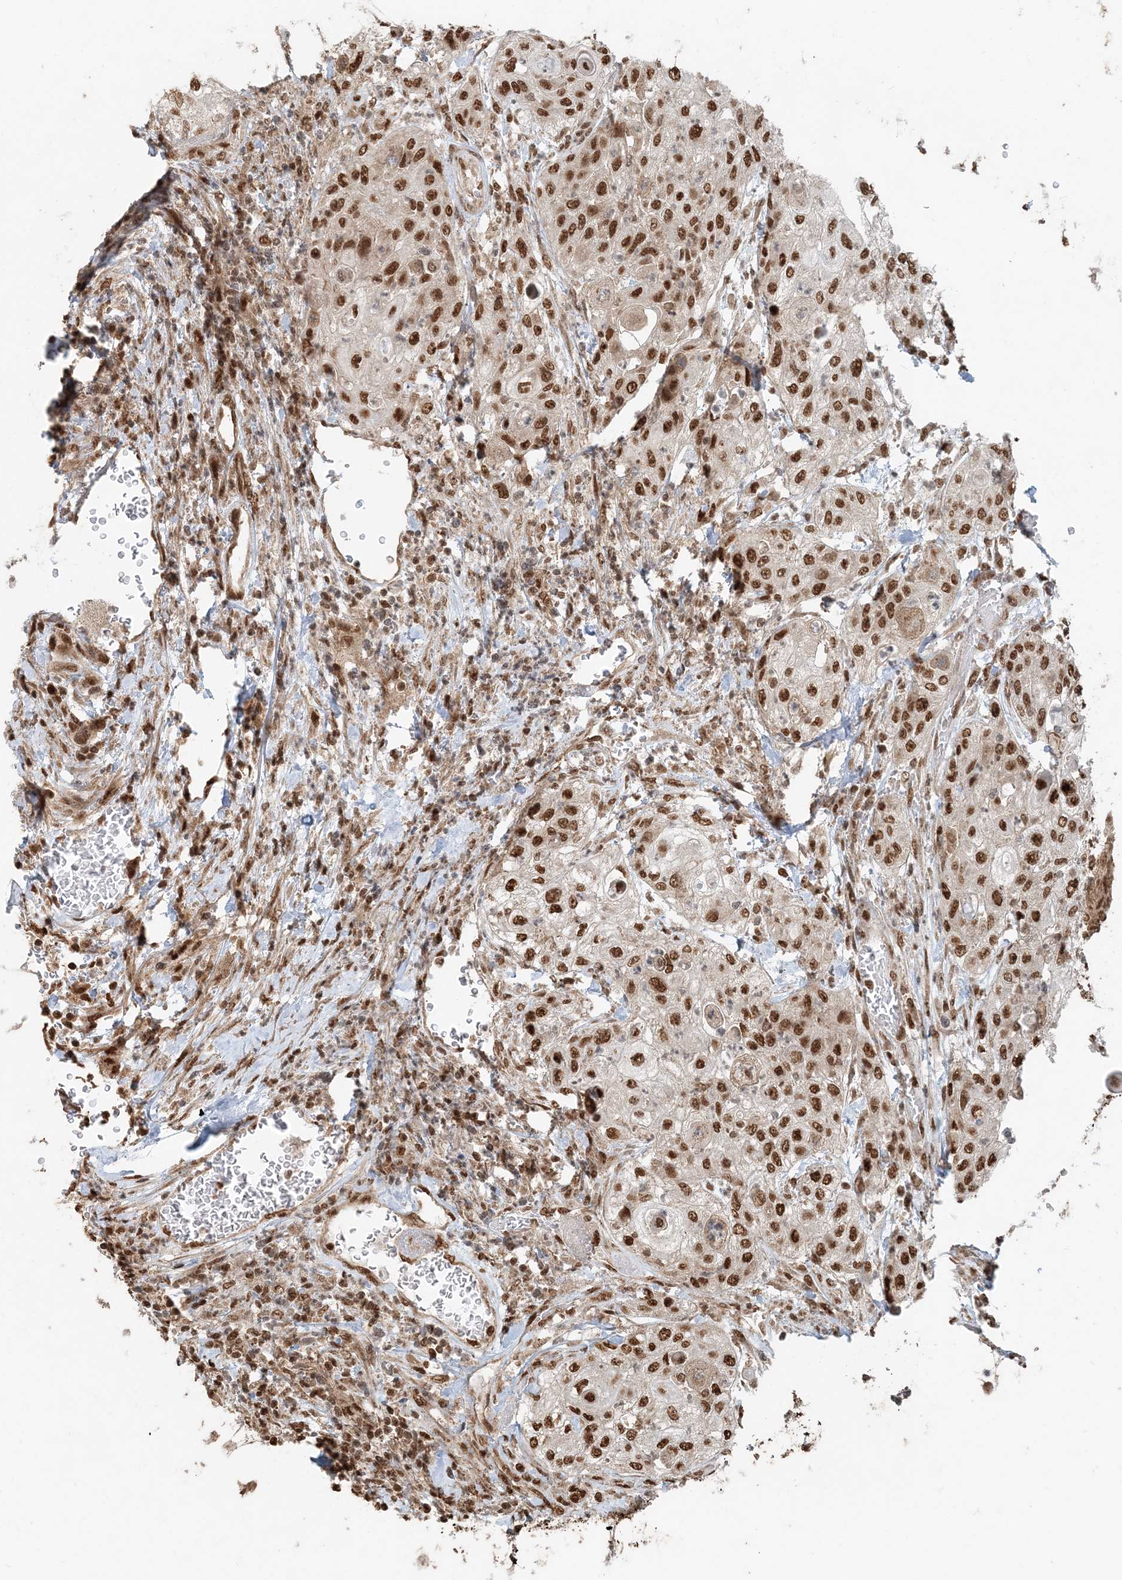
{"staining": {"intensity": "strong", "quantity": ">75%", "location": "nuclear"}, "tissue": "urothelial cancer", "cell_type": "Tumor cells", "image_type": "cancer", "snomed": [{"axis": "morphology", "description": "Urothelial carcinoma, High grade"}, {"axis": "topography", "description": "Urinary bladder"}], "caption": "This image displays immunohistochemistry (IHC) staining of human urothelial cancer, with high strong nuclear staining in approximately >75% of tumor cells.", "gene": "ARHGAP35", "patient": {"sex": "female", "age": 79}}